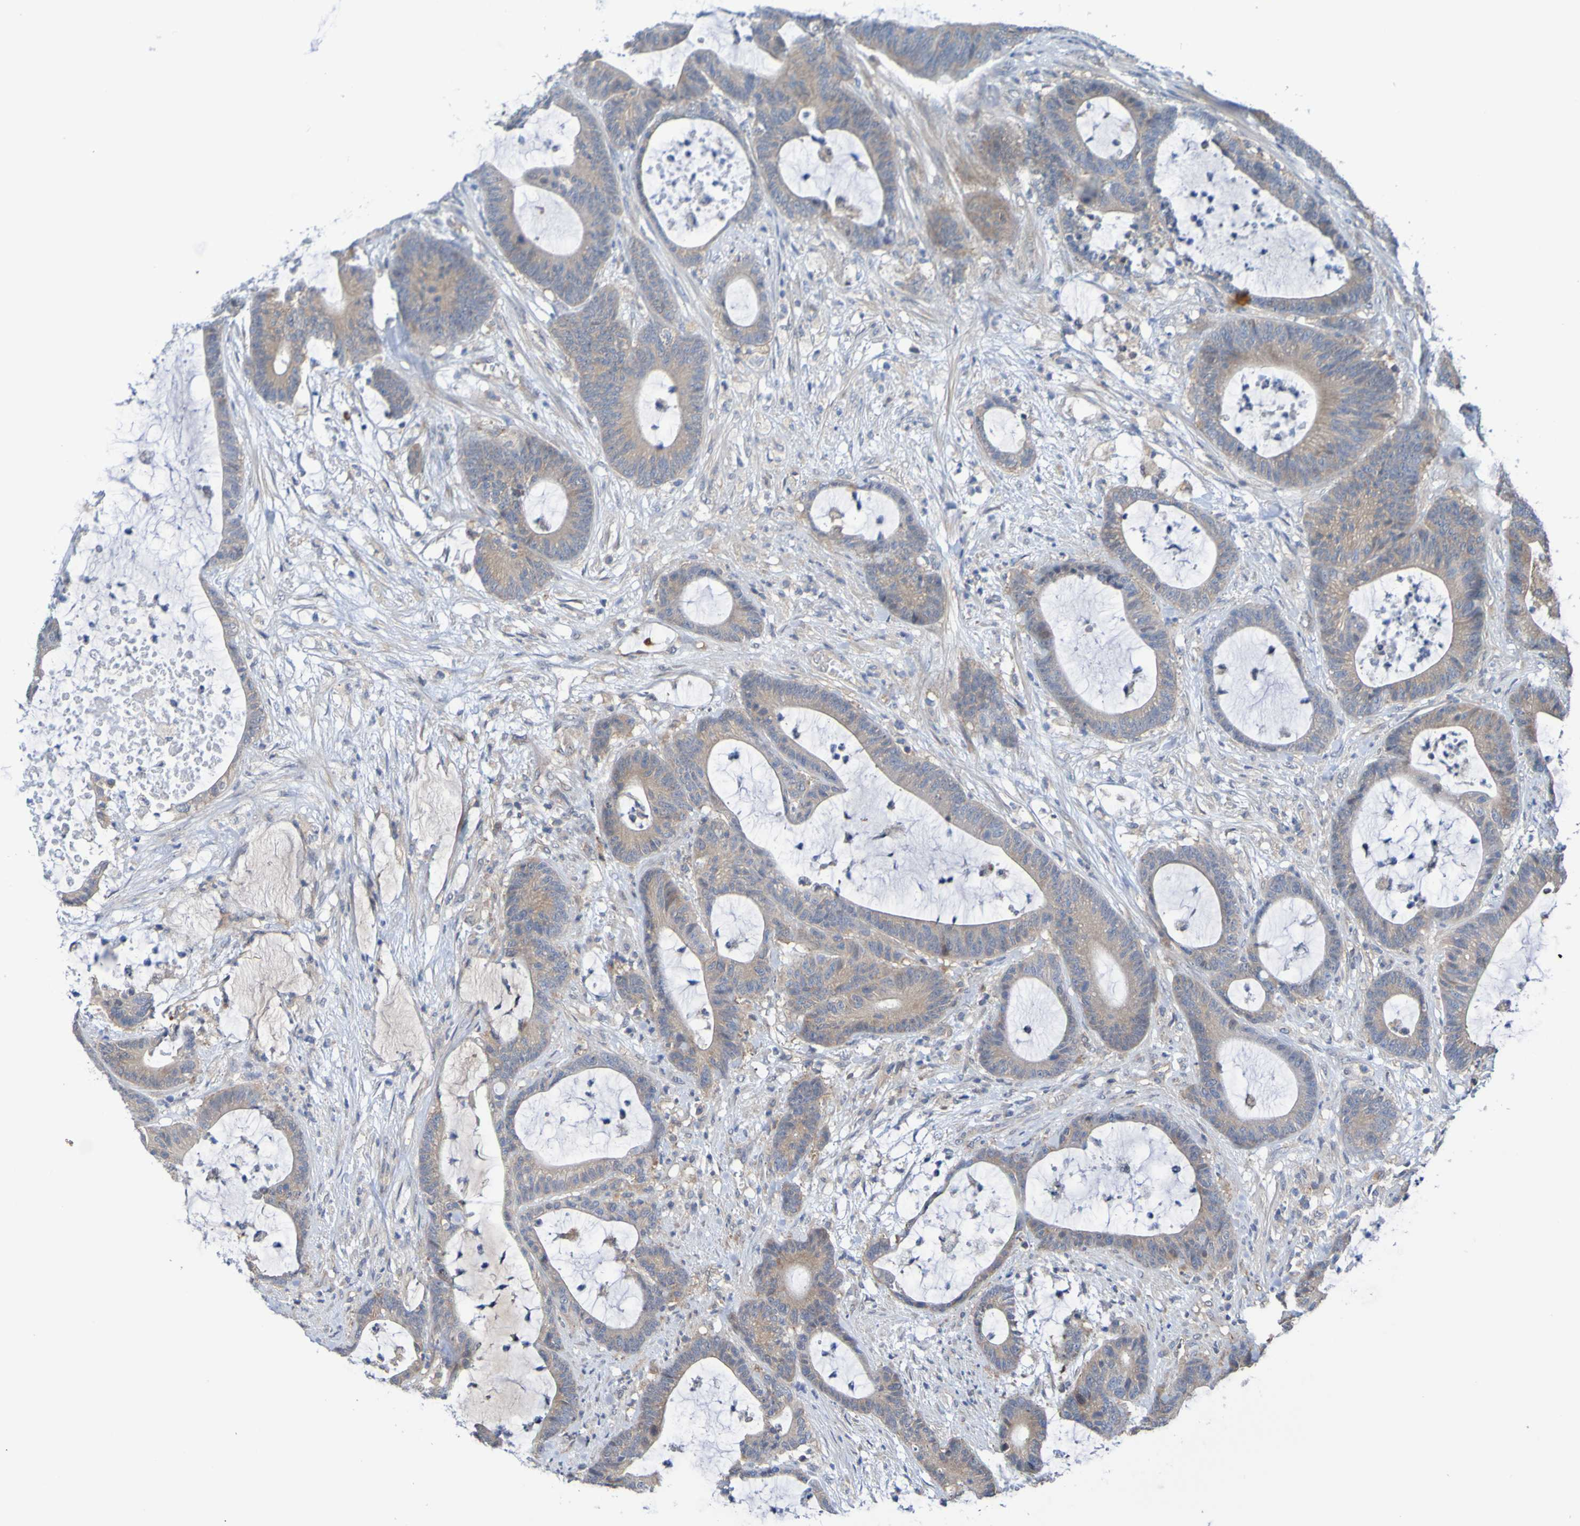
{"staining": {"intensity": "weak", "quantity": ">75%", "location": "cytoplasmic/membranous"}, "tissue": "colorectal cancer", "cell_type": "Tumor cells", "image_type": "cancer", "snomed": [{"axis": "morphology", "description": "Adenocarcinoma, NOS"}, {"axis": "topography", "description": "Colon"}], "caption": "This histopathology image exhibits immunohistochemistry (IHC) staining of colorectal cancer (adenocarcinoma), with low weak cytoplasmic/membranous staining in approximately >75% of tumor cells.", "gene": "SDK1", "patient": {"sex": "female", "age": 84}}